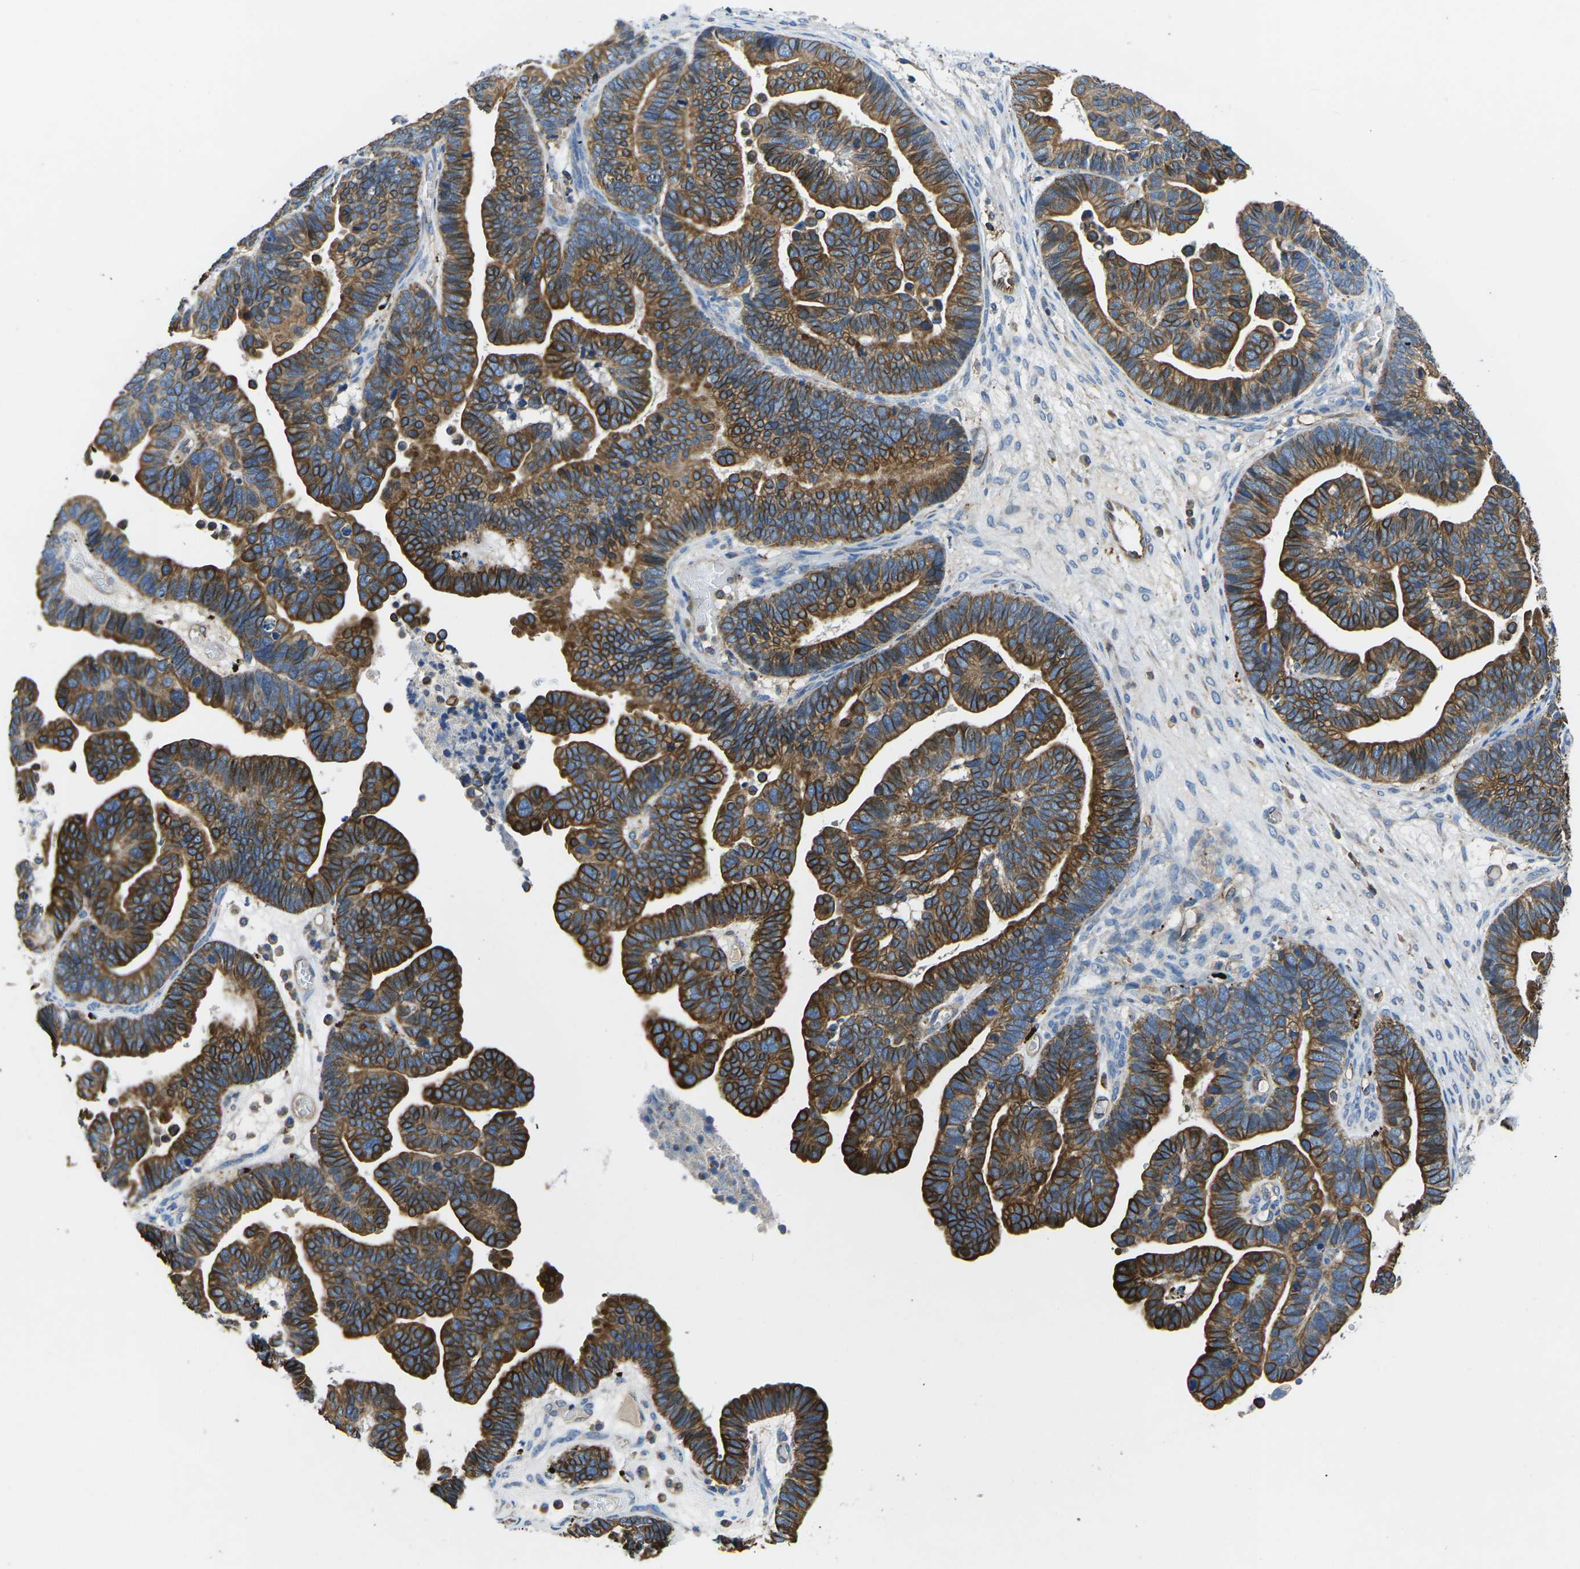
{"staining": {"intensity": "strong", "quantity": ">75%", "location": "cytoplasmic/membranous"}, "tissue": "ovarian cancer", "cell_type": "Tumor cells", "image_type": "cancer", "snomed": [{"axis": "morphology", "description": "Cystadenocarcinoma, serous, NOS"}, {"axis": "topography", "description": "Ovary"}], "caption": "Tumor cells show high levels of strong cytoplasmic/membranous positivity in about >75% of cells in ovarian cancer.", "gene": "KCNJ15", "patient": {"sex": "female", "age": 56}}